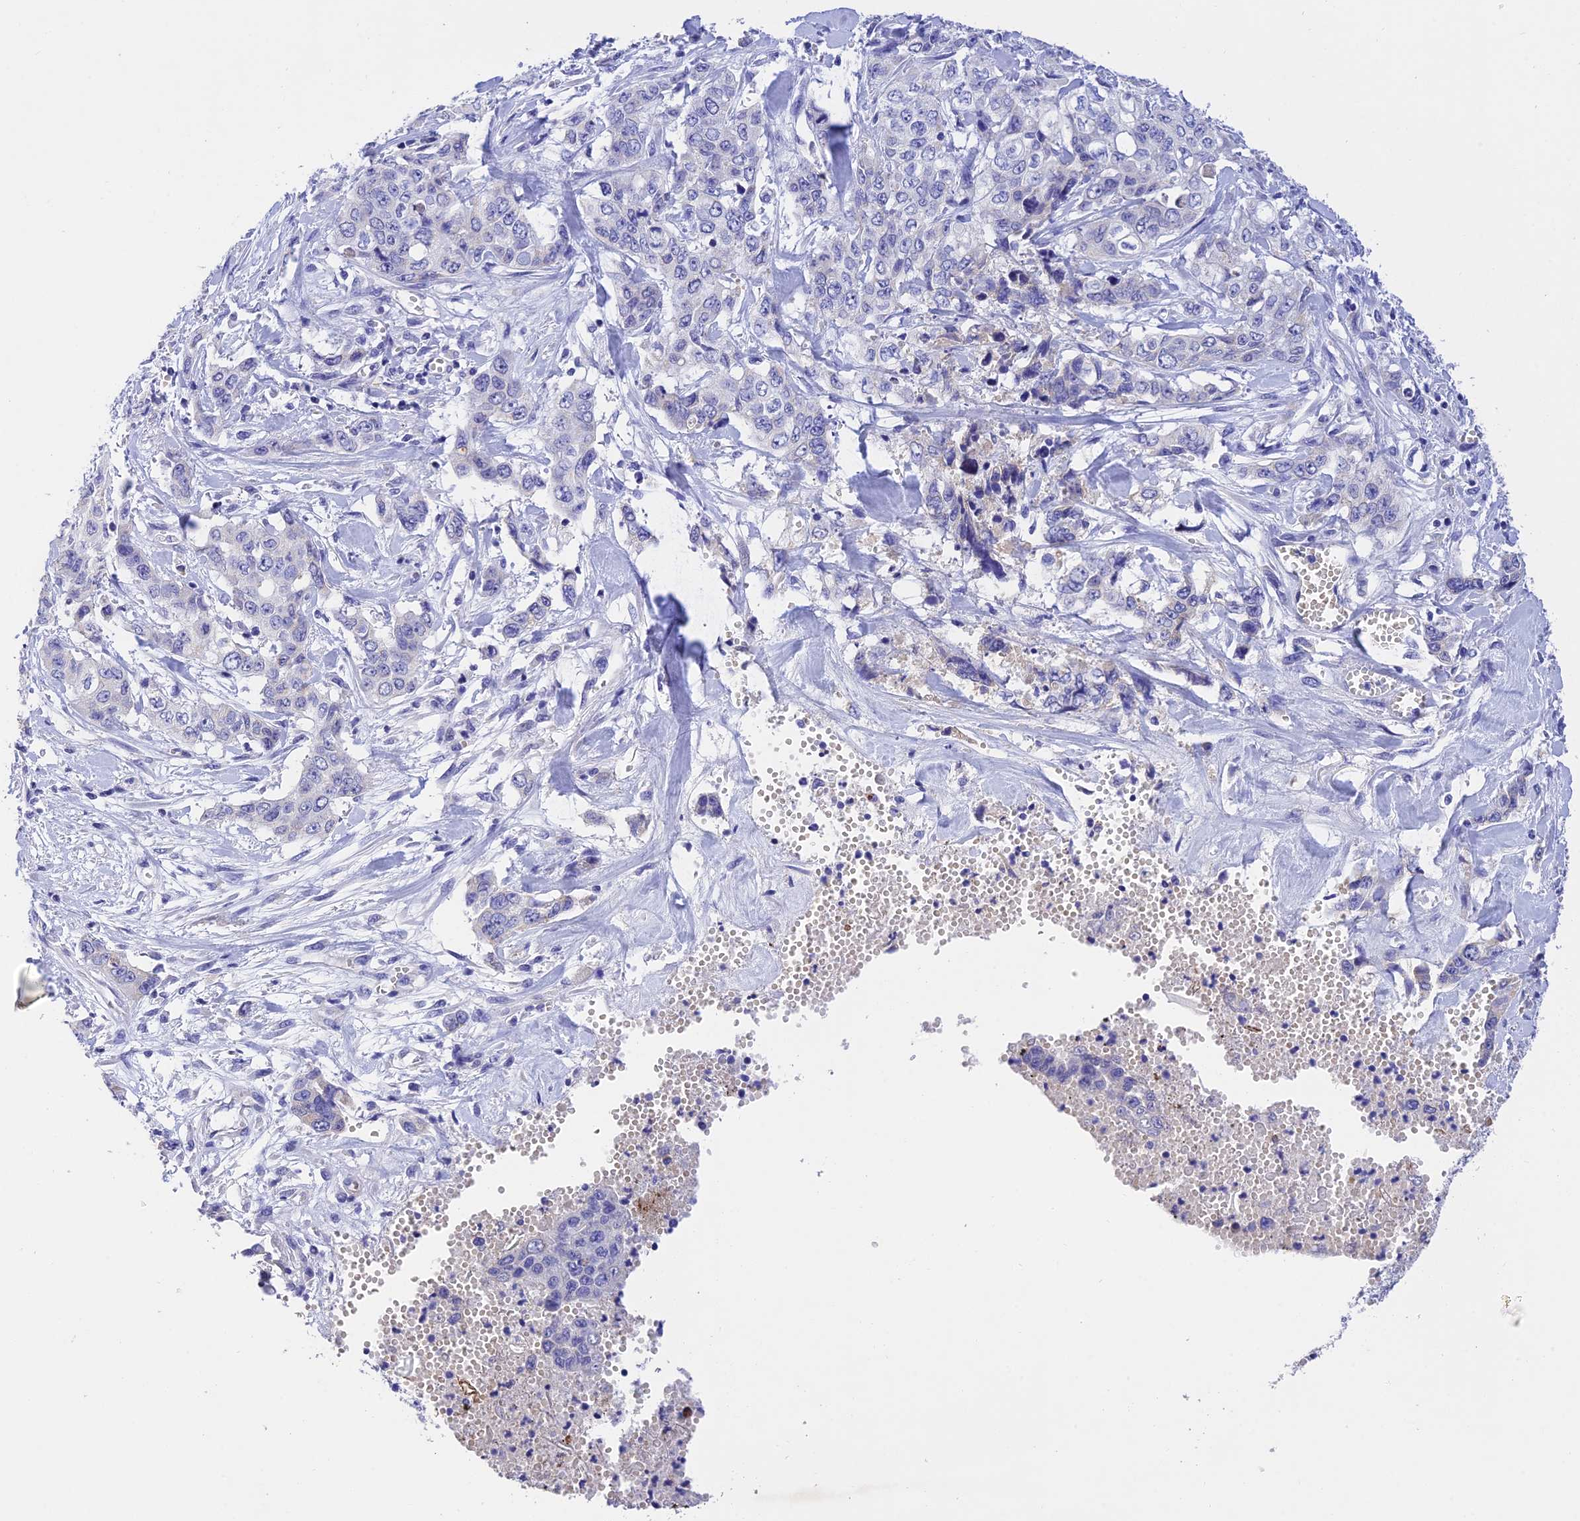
{"staining": {"intensity": "negative", "quantity": "none", "location": "none"}, "tissue": "stomach cancer", "cell_type": "Tumor cells", "image_type": "cancer", "snomed": [{"axis": "morphology", "description": "Adenocarcinoma, NOS"}, {"axis": "topography", "description": "Stomach, upper"}], "caption": "The image shows no staining of tumor cells in stomach cancer (adenocarcinoma). Brightfield microscopy of IHC stained with DAB (brown) and hematoxylin (blue), captured at high magnification.", "gene": "MS4A5", "patient": {"sex": "male", "age": 62}}